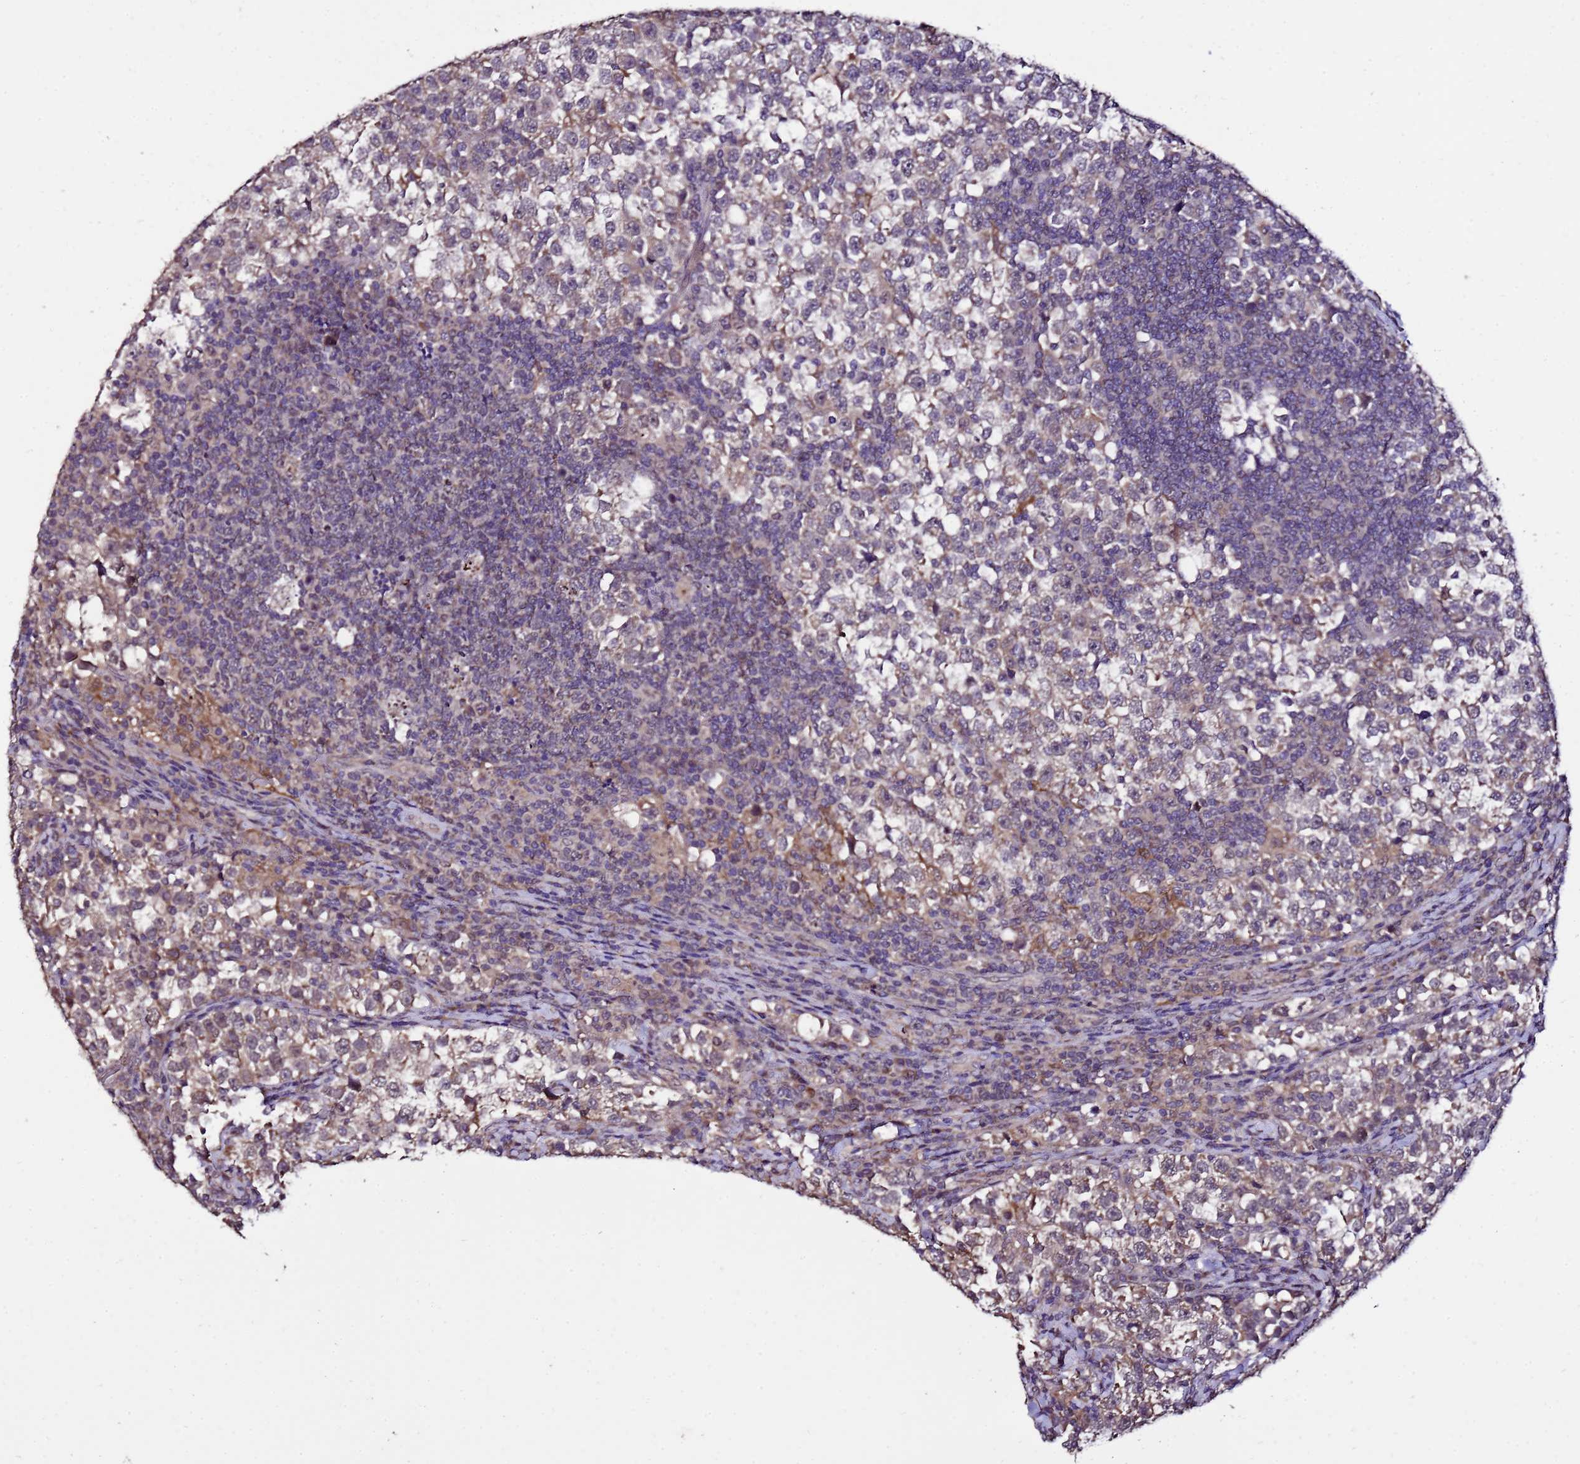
{"staining": {"intensity": "weak", "quantity": ">75%", "location": "cytoplasmic/membranous"}, "tissue": "testis cancer", "cell_type": "Tumor cells", "image_type": "cancer", "snomed": [{"axis": "morphology", "description": "Normal tissue, NOS"}, {"axis": "morphology", "description": "Seminoma, NOS"}, {"axis": "topography", "description": "Testis"}], "caption": "Immunohistochemistry photomicrograph of neoplastic tissue: human seminoma (testis) stained using IHC demonstrates low levels of weak protein expression localized specifically in the cytoplasmic/membranous of tumor cells, appearing as a cytoplasmic/membranous brown color.", "gene": "ZNF329", "patient": {"sex": "male", "age": 43}}